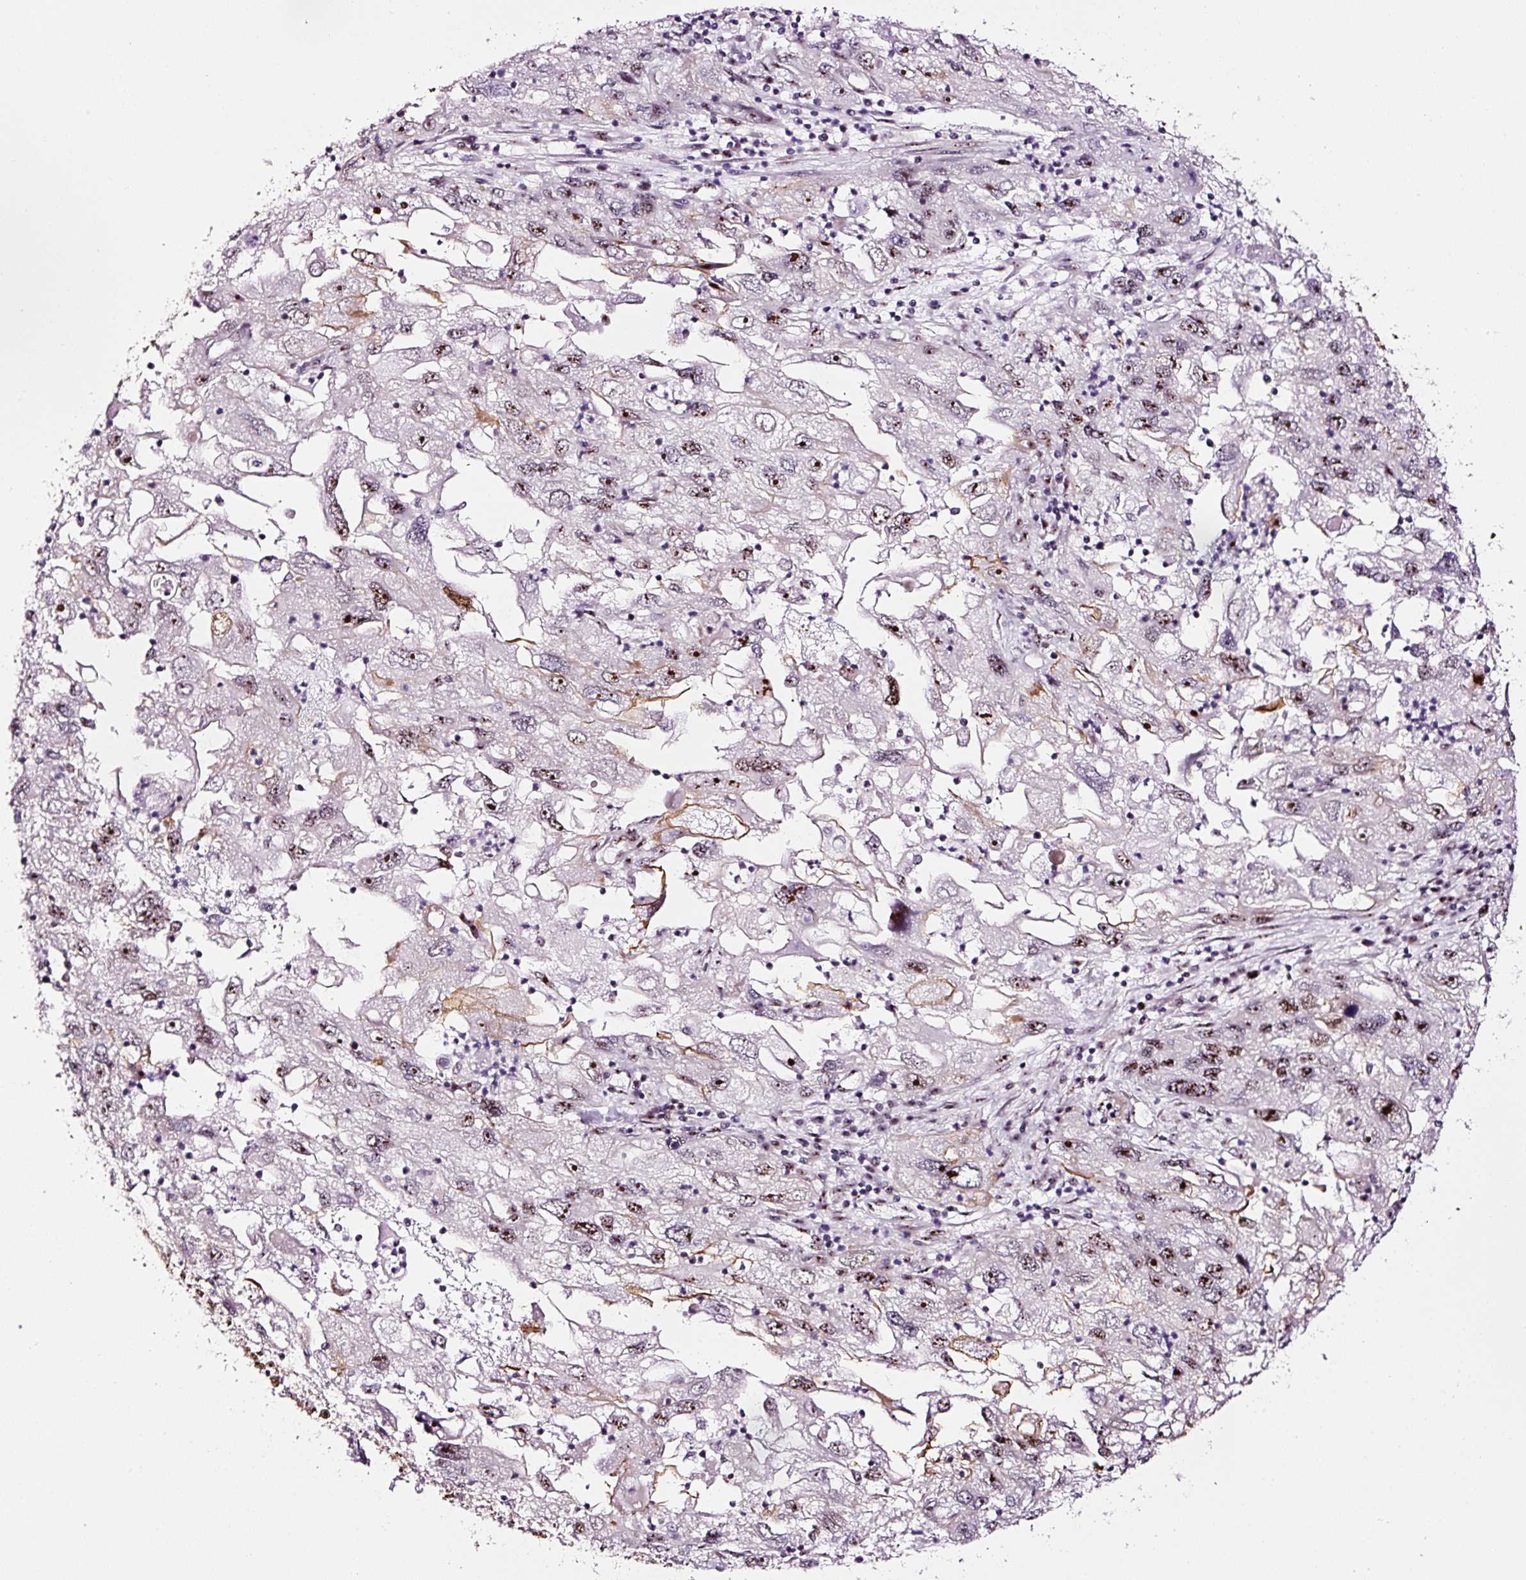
{"staining": {"intensity": "moderate", "quantity": "<25%", "location": "nuclear"}, "tissue": "endometrial cancer", "cell_type": "Tumor cells", "image_type": "cancer", "snomed": [{"axis": "morphology", "description": "Adenocarcinoma, NOS"}, {"axis": "topography", "description": "Endometrium"}], "caption": "Immunohistochemical staining of human endometrial cancer demonstrates low levels of moderate nuclear protein expression in about <25% of tumor cells. The protein is stained brown, and the nuclei are stained in blue (DAB IHC with brightfield microscopy, high magnification).", "gene": "GNL3", "patient": {"sex": "female", "age": 49}}